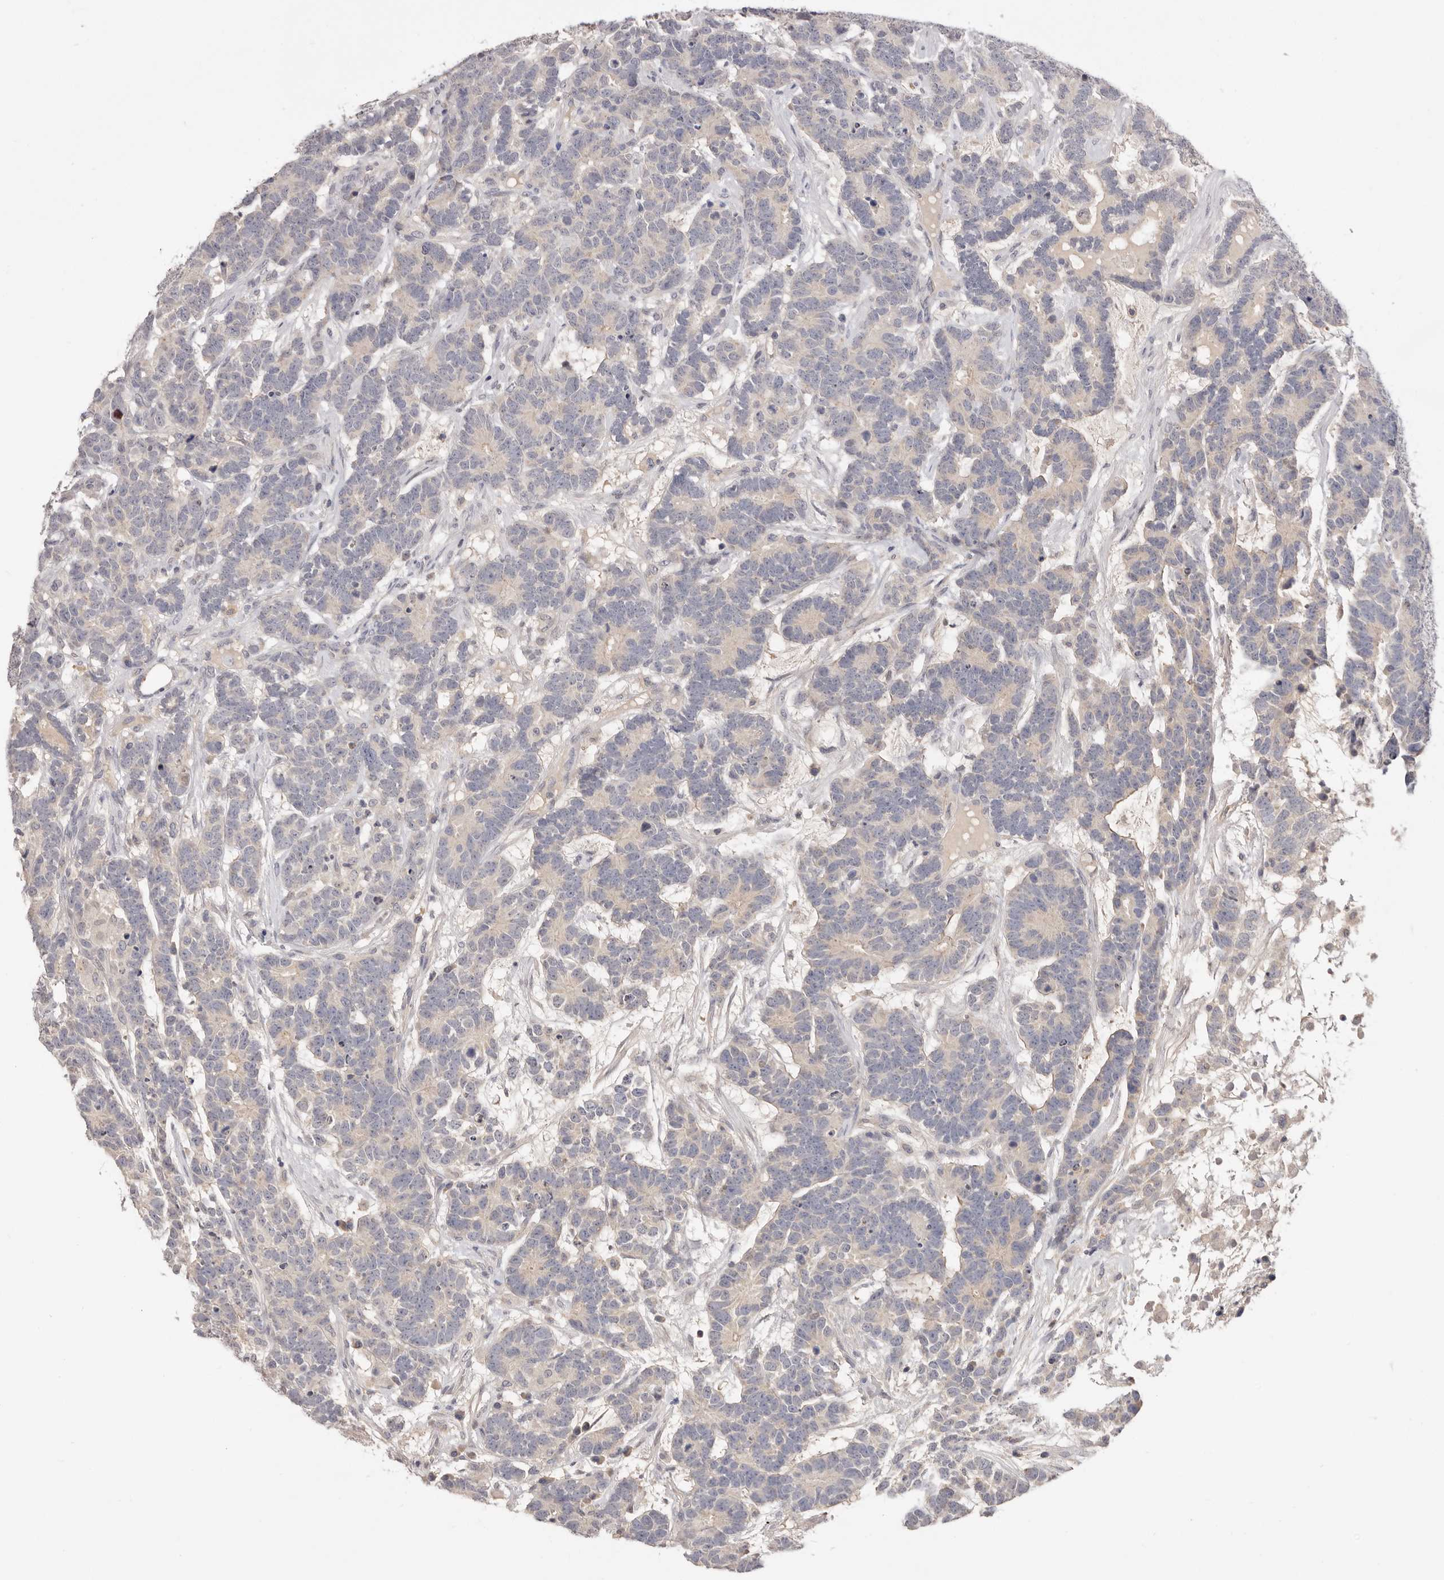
{"staining": {"intensity": "negative", "quantity": "none", "location": "none"}, "tissue": "testis cancer", "cell_type": "Tumor cells", "image_type": "cancer", "snomed": [{"axis": "morphology", "description": "Carcinoma, Embryonal, NOS"}, {"axis": "topography", "description": "Testis"}], "caption": "Human testis embryonal carcinoma stained for a protein using immunohistochemistry demonstrates no expression in tumor cells.", "gene": "DOP1A", "patient": {"sex": "male", "age": 26}}